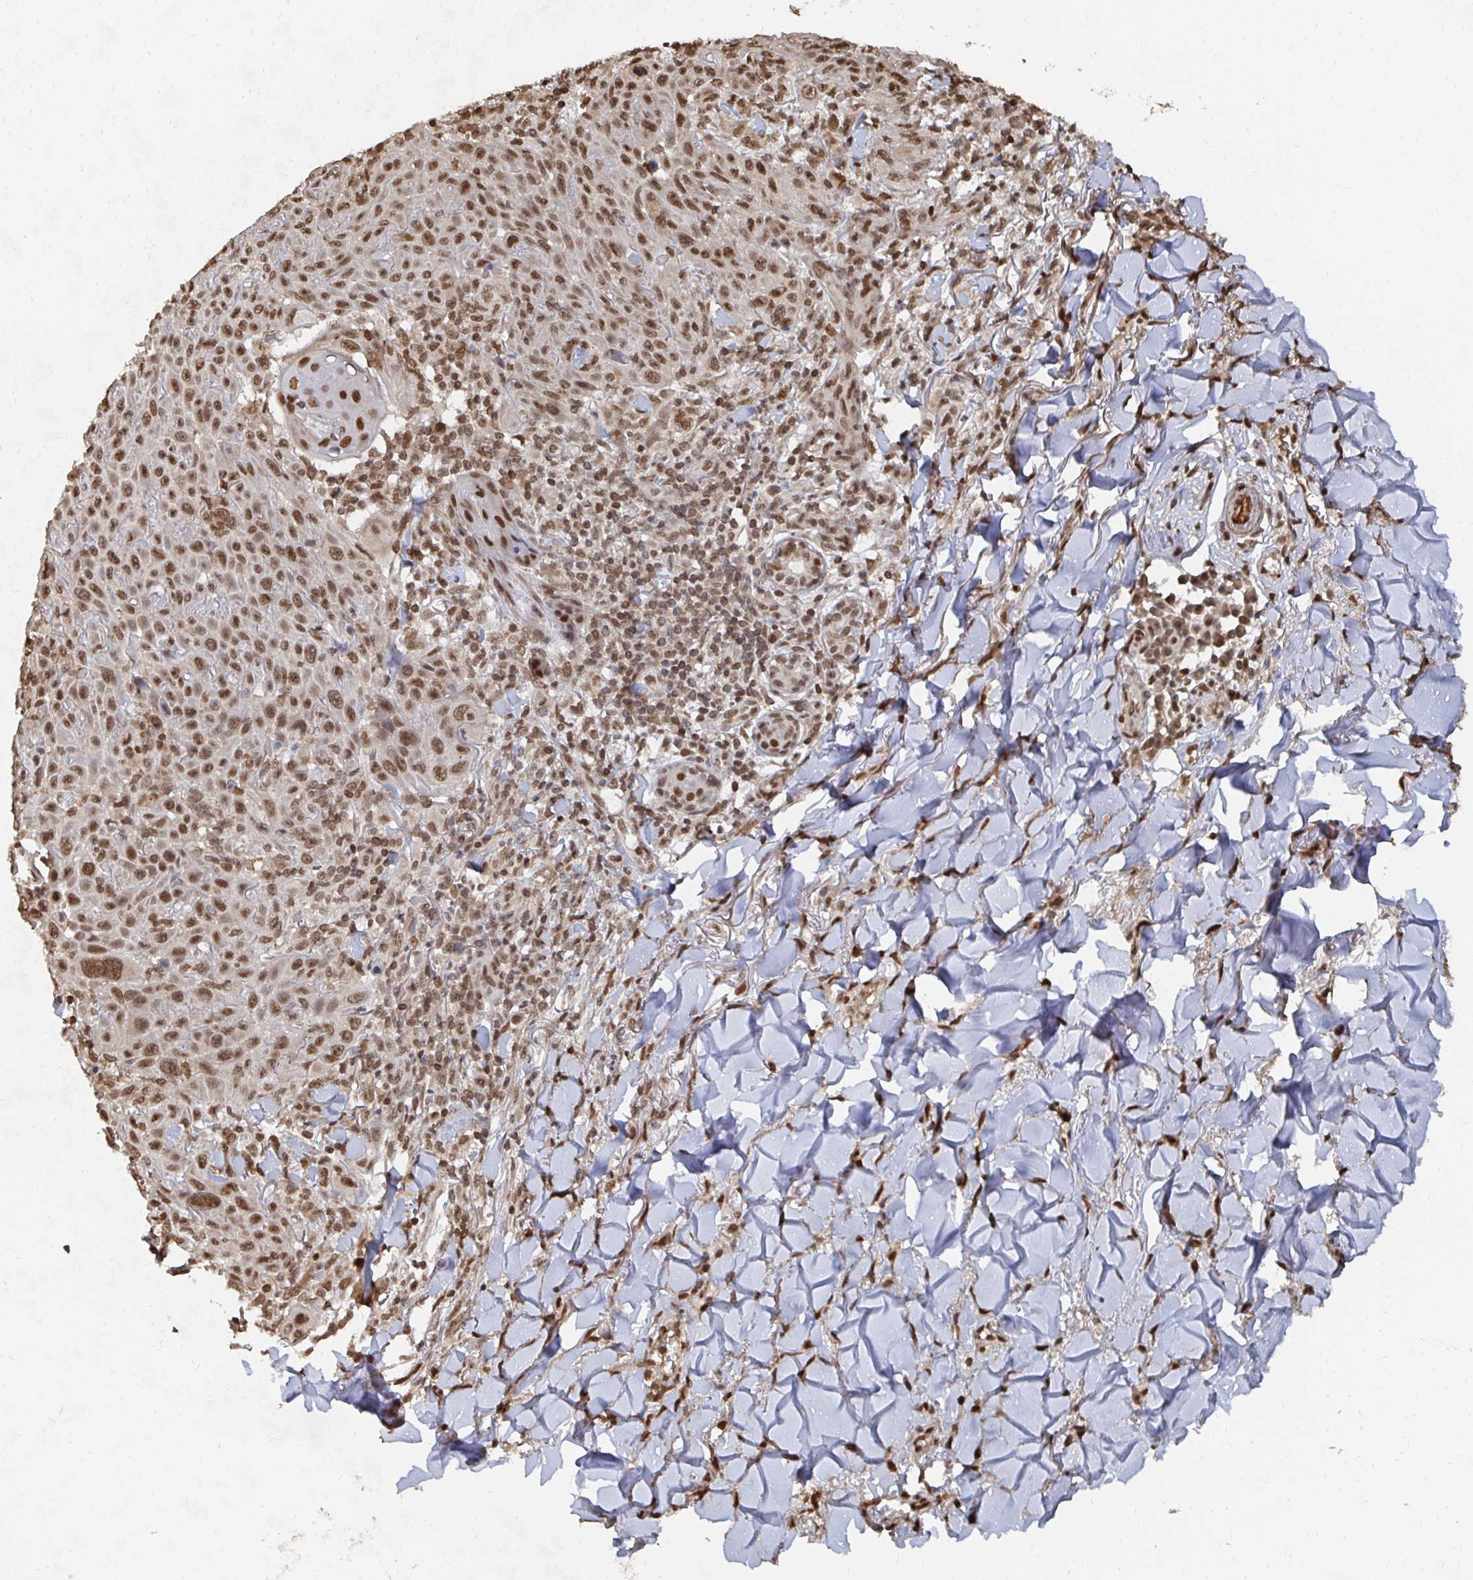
{"staining": {"intensity": "moderate", "quantity": ">75%", "location": "nuclear"}, "tissue": "skin cancer", "cell_type": "Tumor cells", "image_type": "cancer", "snomed": [{"axis": "morphology", "description": "Squamous cell carcinoma, NOS"}, {"axis": "topography", "description": "Skin"}], "caption": "Immunohistochemistry image of neoplastic tissue: human skin cancer (squamous cell carcinoma) stained using immunohistochemistry (IHC) demonstrates medium levels of moderate protein expression localized specifically in the nuclear of tumor cells, appearing as a nuclear brown color.", "gene": "GTF3C6", "patient": {"sex": "male", "age": 75}}